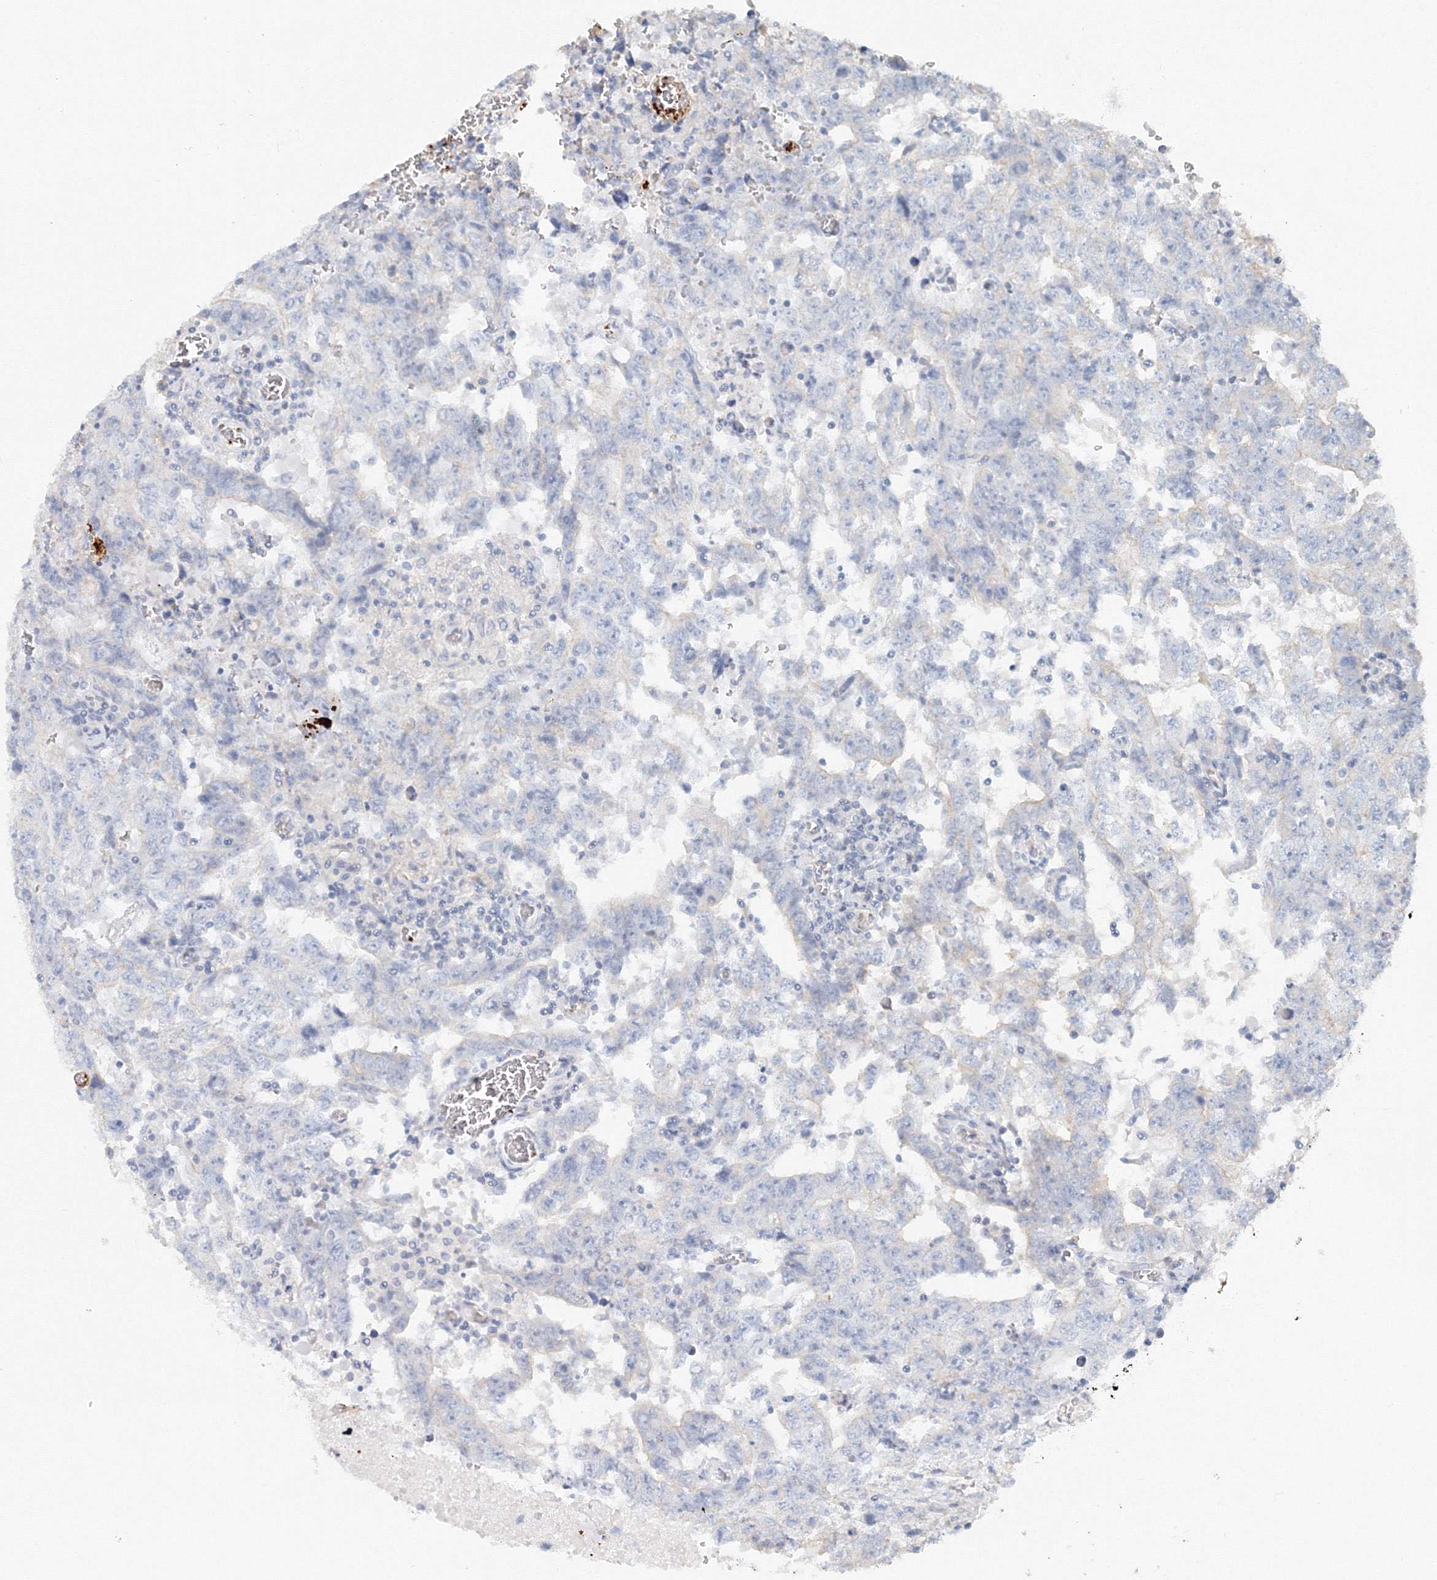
{"staining": {"intensity": "negative", "quantity": "none", "location": "none"}, "tissue": "testis cancer", "cell_type": "Tumor cells", "image_type": "cancer", "snomed": [{"axis": "morphology", "description": "Carcinoma, Embryonal, NOS"}, {"axis": "topography", "description": "Testis"}], "caption": "This is an immunohistochemistry photomicrograph of human testis cancer. There is no staining in tumor cells.", "gene": "MMRN1", "patient": {"sex": "male", "age": 26}}